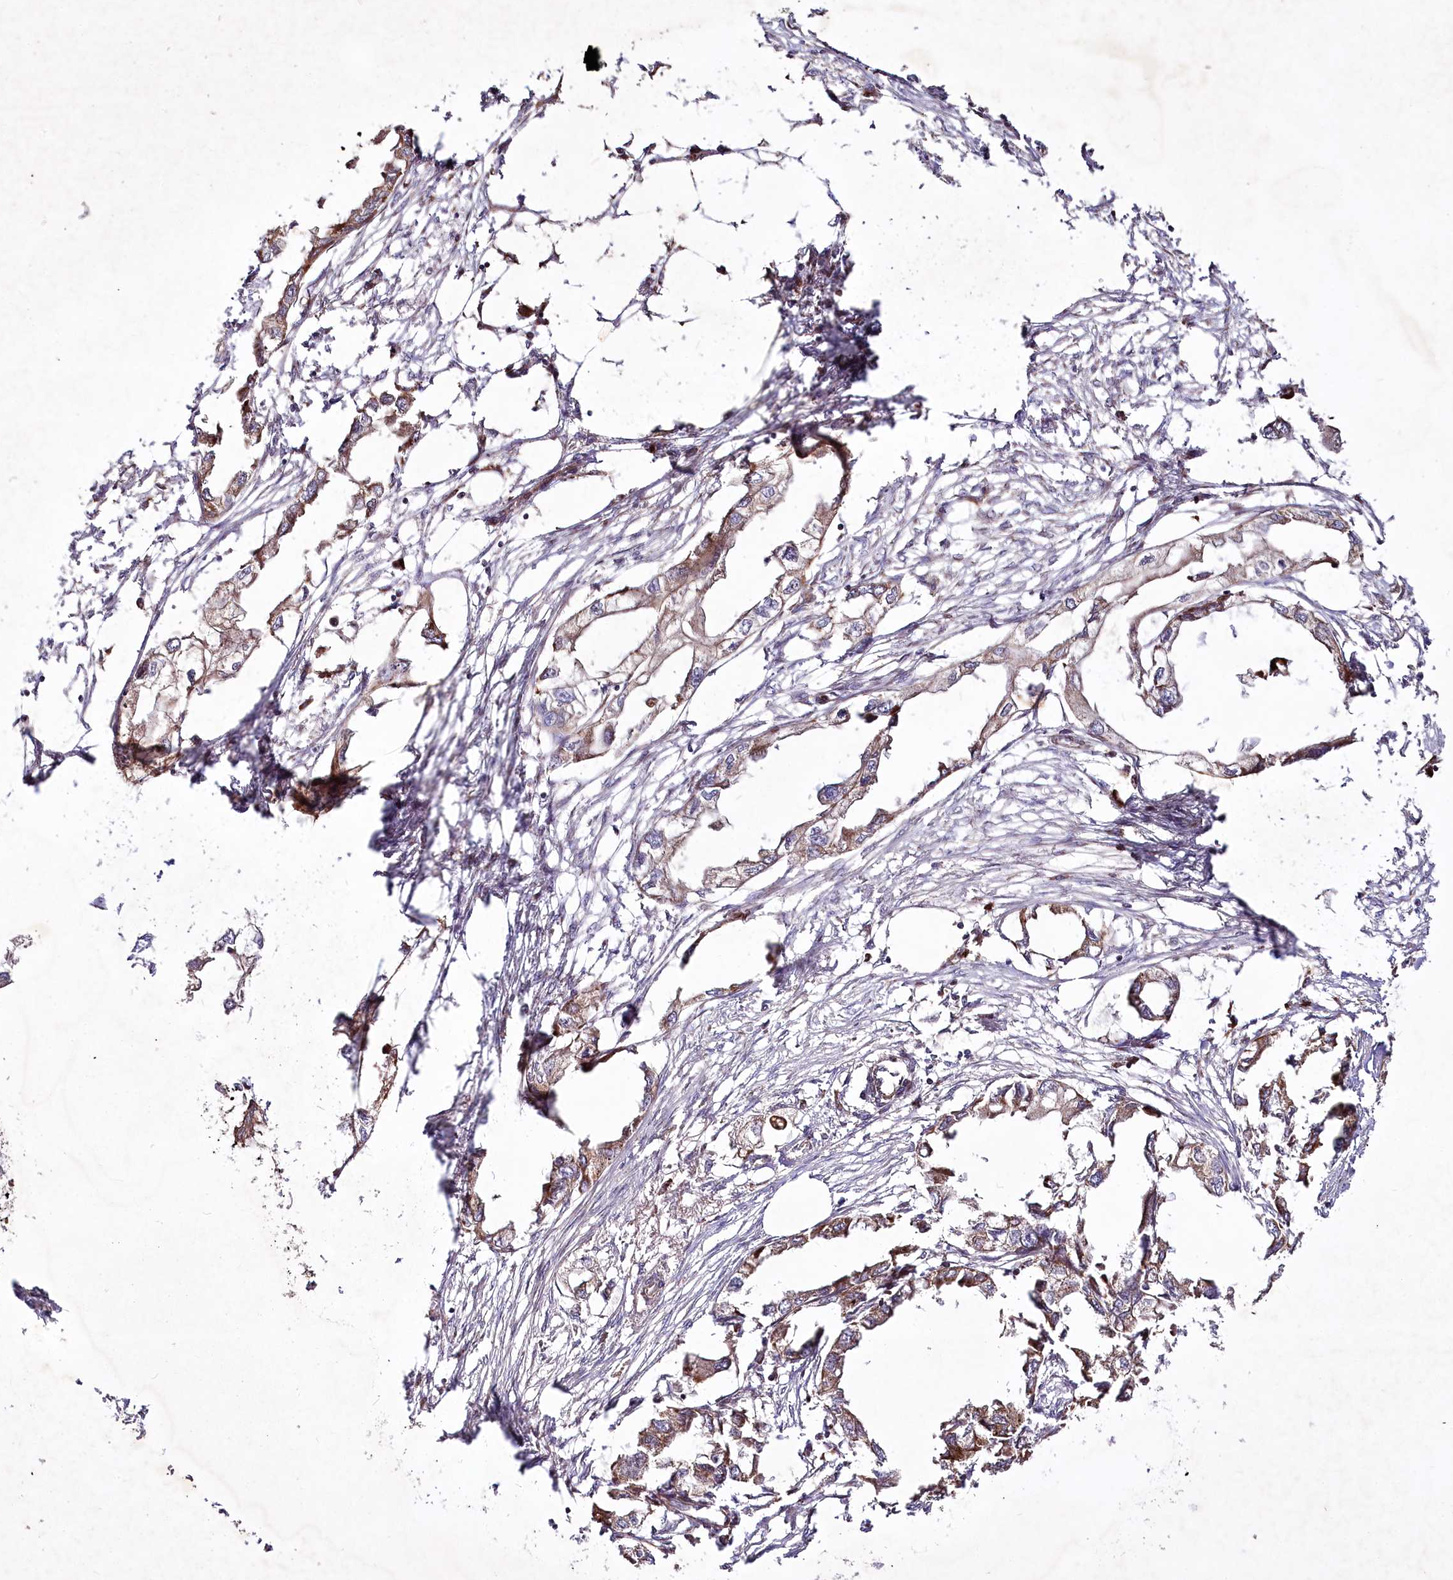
{"staining": {"intensity": "moderate", "quantity": "25%-75%", "location": "cytoplasmic/membranous"}, "tissue": "endometrial cancer", "cell_type": "Tumor cells", "image_type": "cancer", "snomed": [{"axis": "morphology", "description": "Adenocarcinoma, NOS"}, {"axis": "morphology", "description": "Adenocarcinoma, metastatic, NOS"}, {"axis": "topography", "description": "Adipose tissue"}, {"axis": "topography", "description": "Endometrium"}], "caption": "Protein staining of endometrial cancer tissue demonstrates moderate cytoplasmic/membranous staining in approximately 25%-75% of tumor cells.", "gene": "PSTK", "patient": {"sex": "female", "age": 67}}